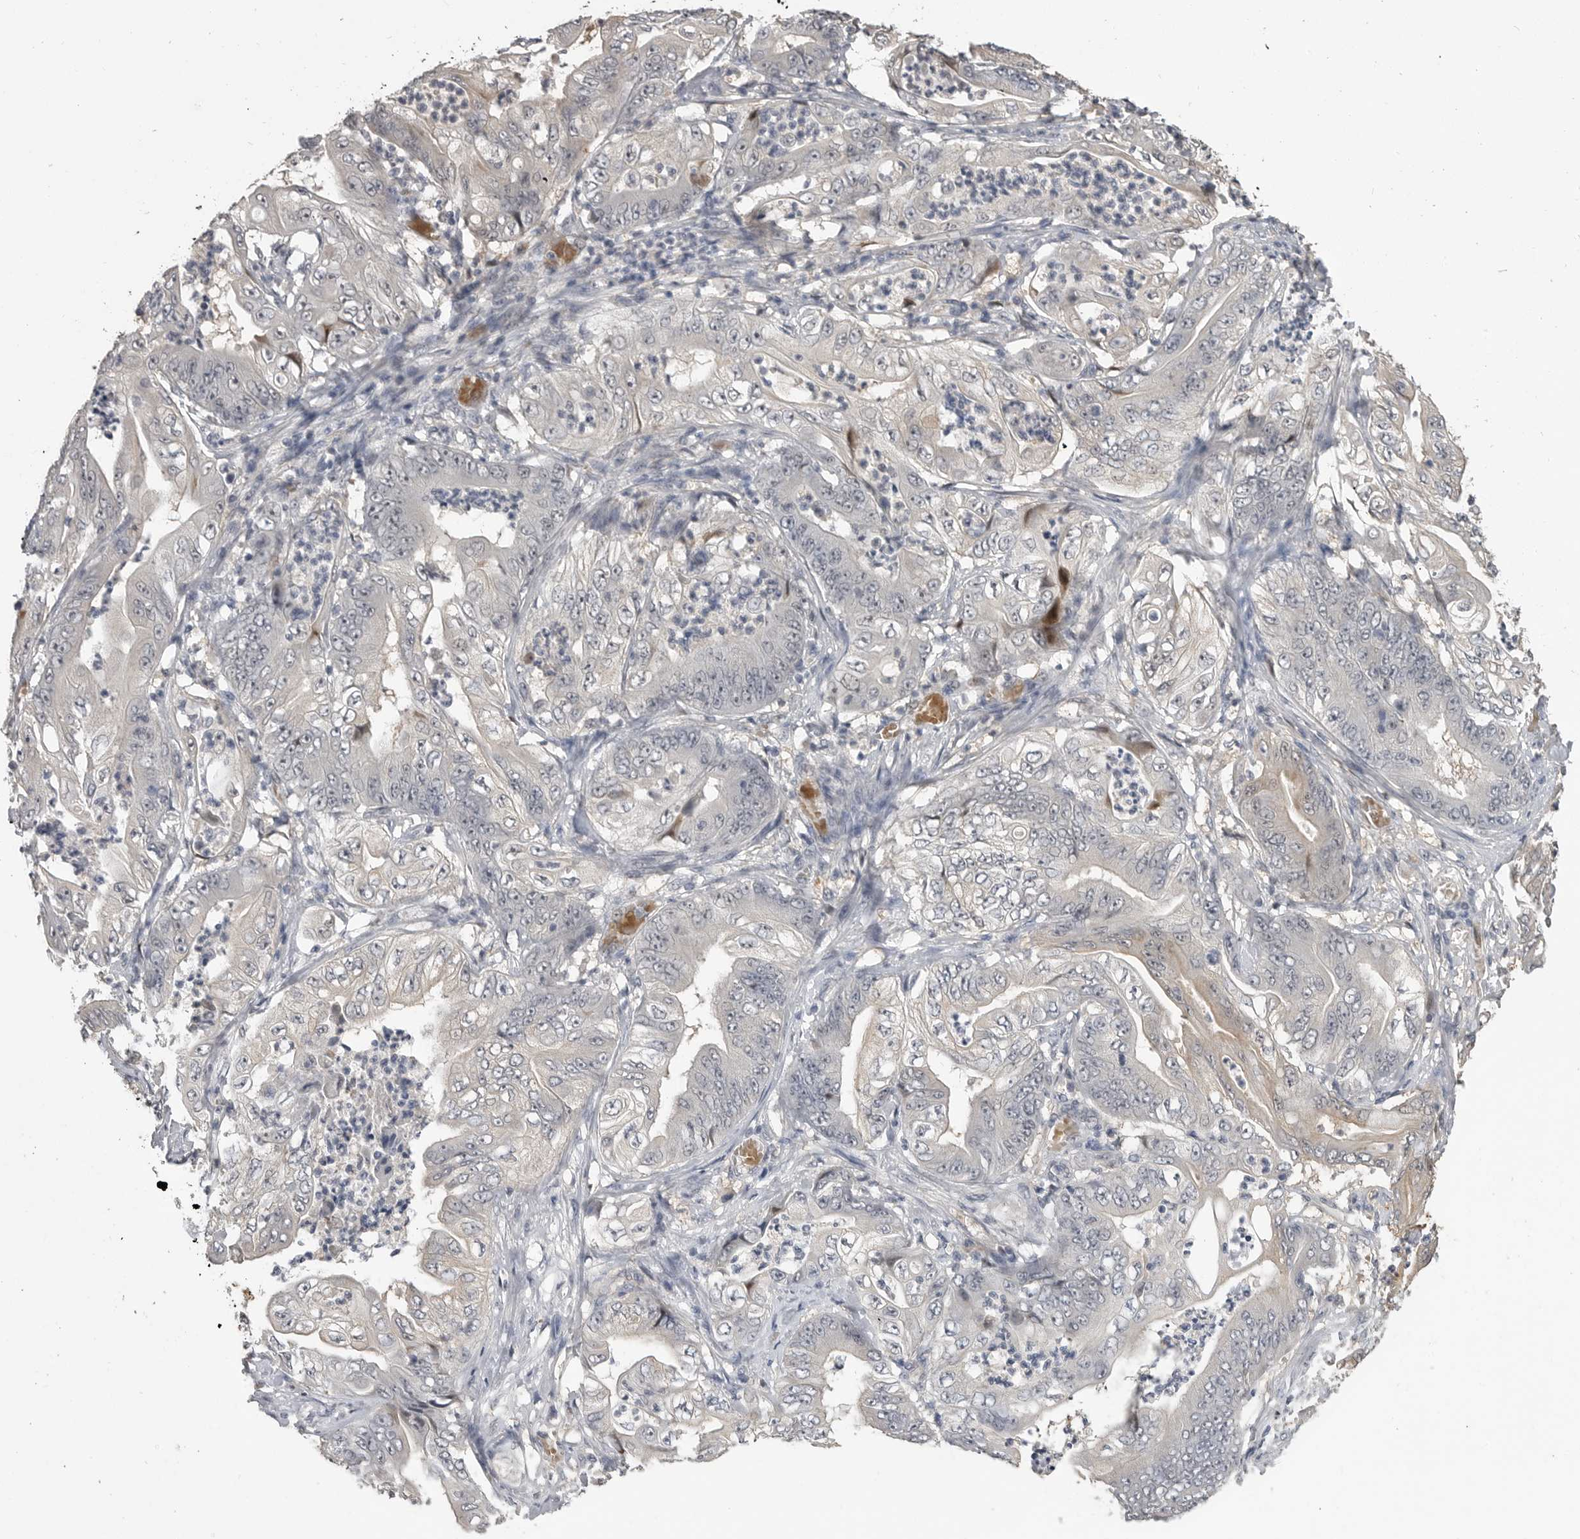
{"staining": {"intensity": "negative", "quantity": "none", "location": "none"}, "tissue": "stomach cancer", "cell_type": "Tumor cells", "image_type": "cancer", "snomed": [{"axis": "morphology", "description": "Adenocarcinoma, NOS"}, {"axis": "topography", "description": "Stomach"}], "caption": "Human stomach cancer stained for a protein using immunohistochemistry exhibits no staining in tumor cells.", "gene": "PLEKHF1", "patient": {"sex": "female", "age": 73}}